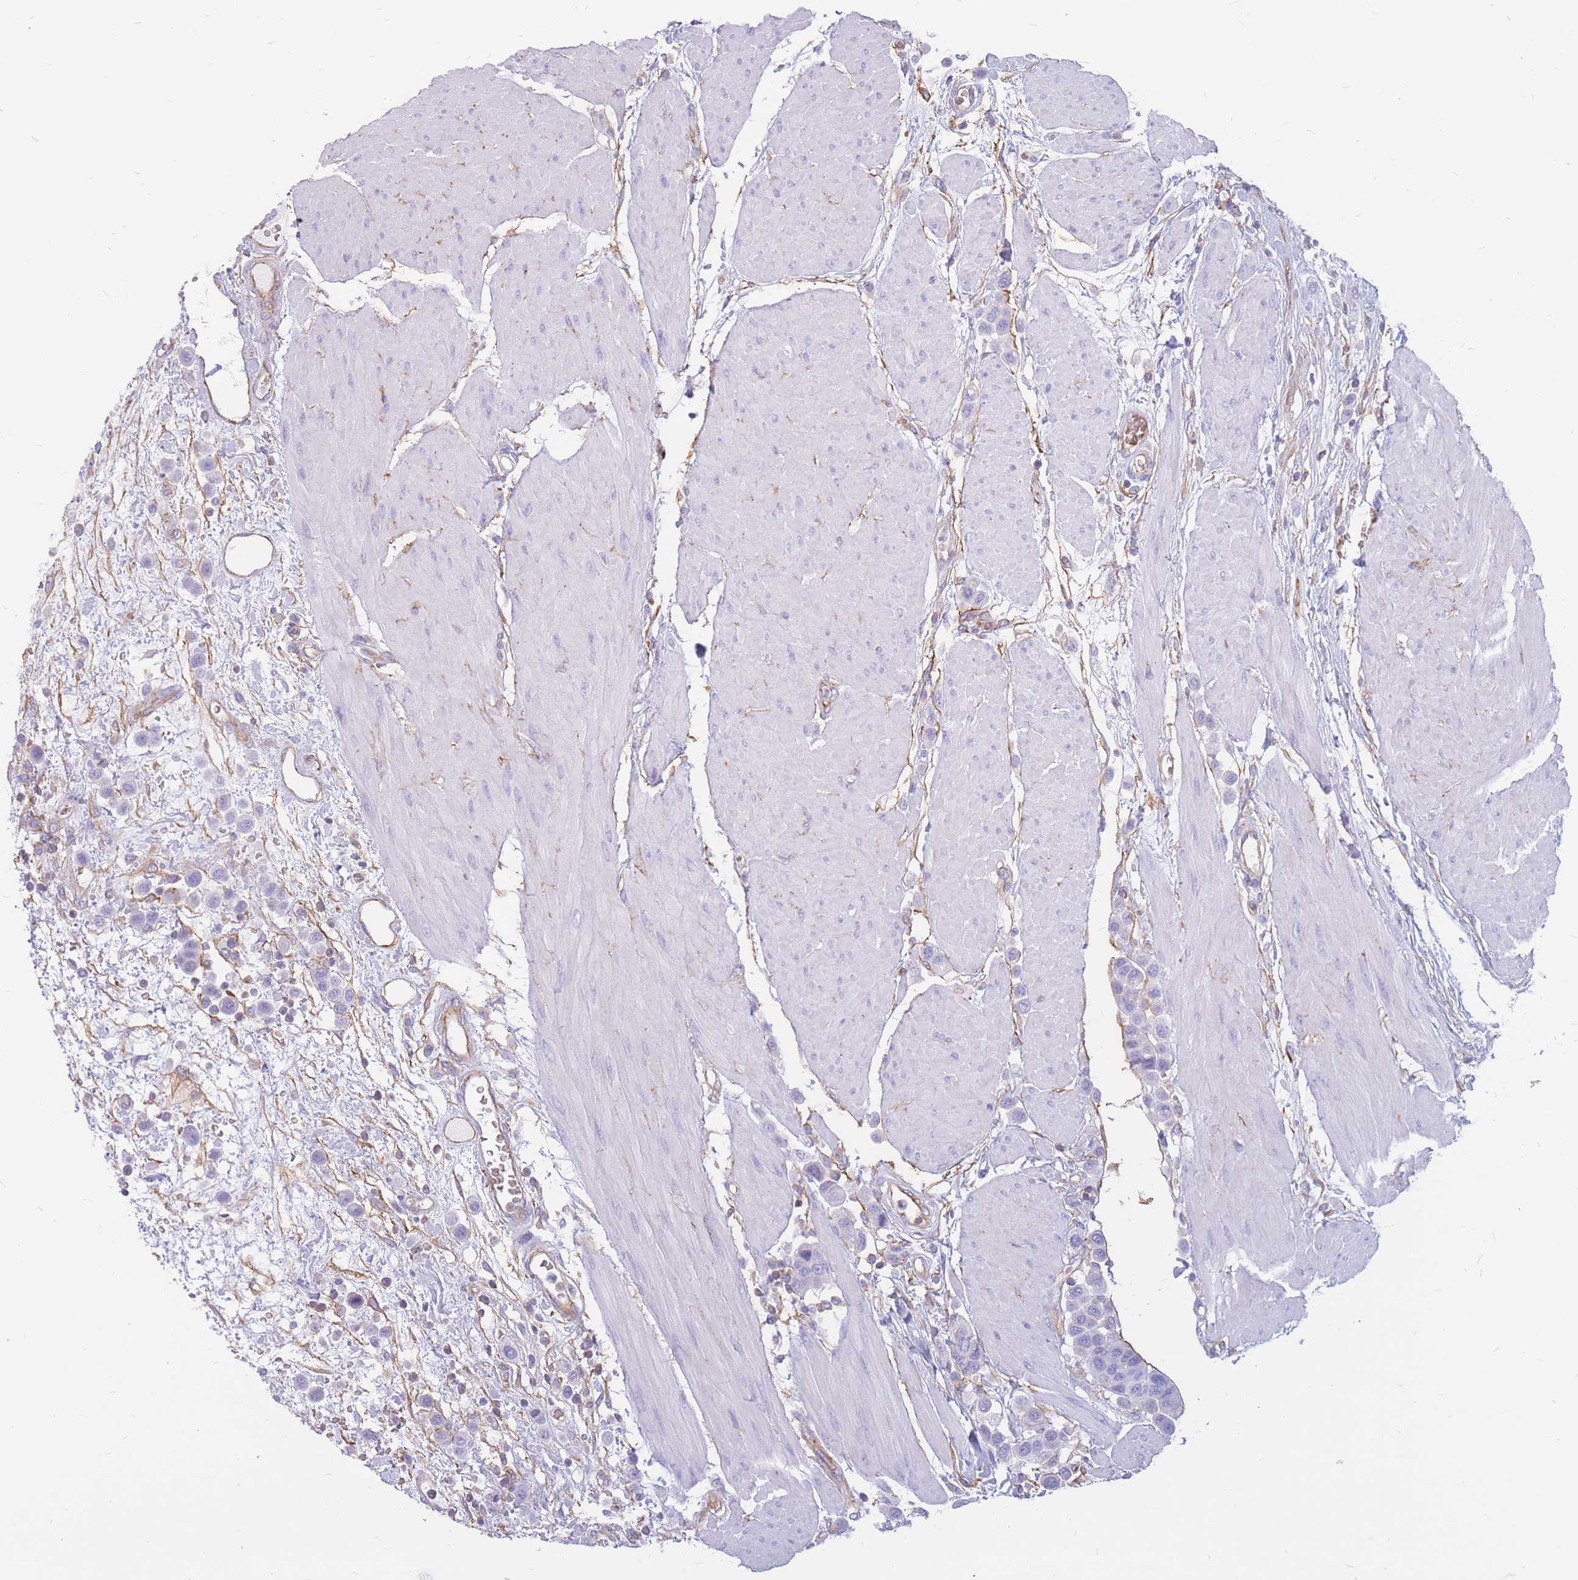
{"staining": {"intensity": "negative", "quantity": "none", "location": "none"}, "tissue": "urothelial cancer", "cell_type": "Tumor cells", "image_type": "cancer", "snomed": [{"axis": "morphology", "description": "Urothelial carcinoma, High grade"}, {"axis": "topography", "description": "Urinary bladder"}], "caption": "Immunohistochemistry histopathology image of human high-grade urothelial carcinoma stained for a protein (brown), which displays no staining in tumor cells. Nuclei are stained in blue.", "gene": "ADD2", "patient": {"sex": "male", "age": 50}}